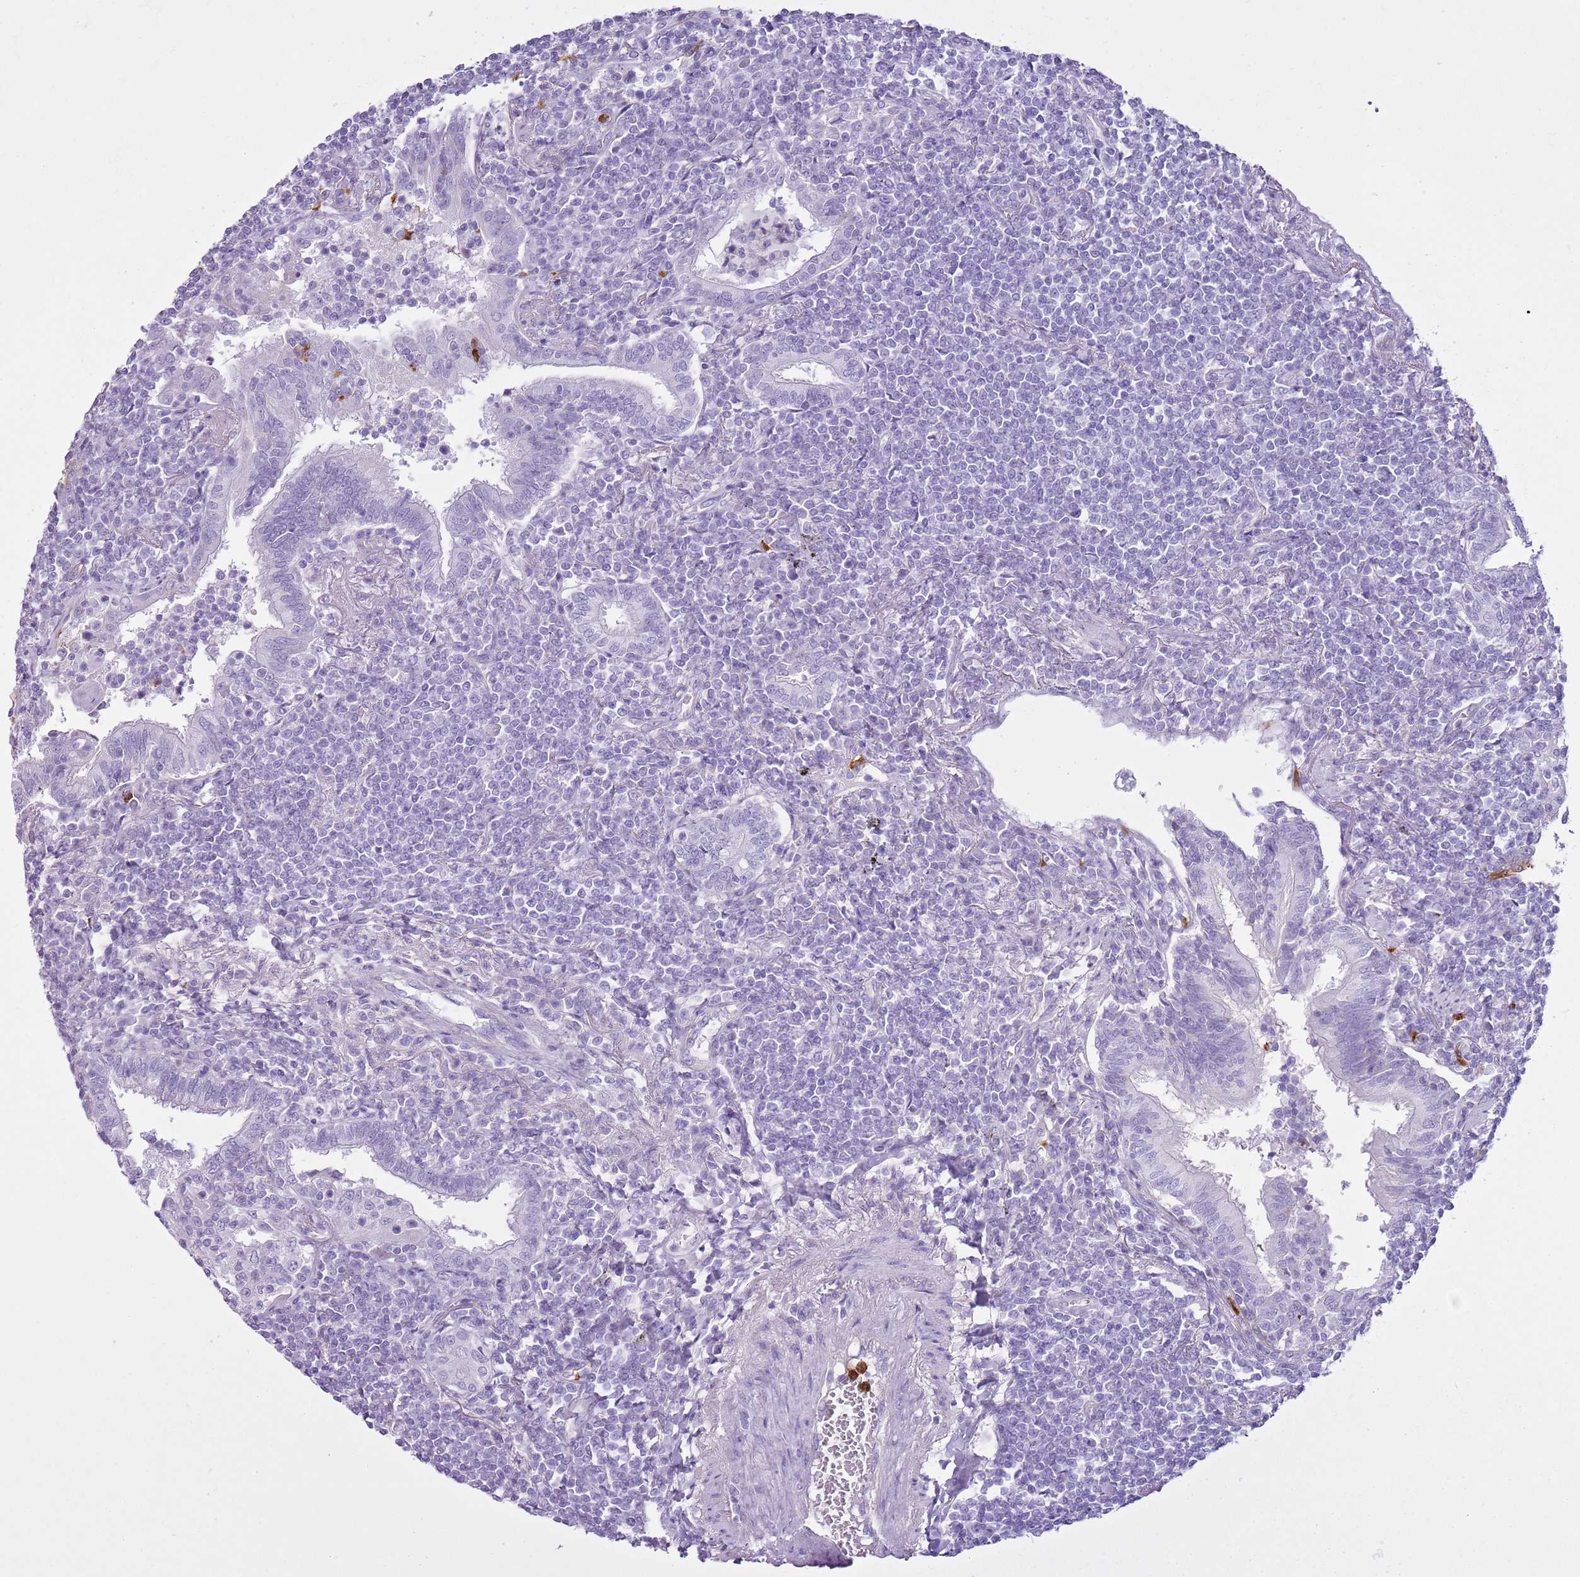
{"staining": {"intensity": "negative", "quantity": "none", "location": "none"}, "tissue": "lymphoma", "cell_type": "Tumor cells", "image_type": "cancer", "snomed": [{"axis": "morphology", "description": "Malignant lymphoma, non-Hodgkin's type, Low grade"}, {"axis": "topography", "description": "Lung"}], "caption": "Protein analysis of lymphoma displays no significant staining in tumor cells.", "gene": "CD177", "patient": {"sex": "female", "age": 71}}